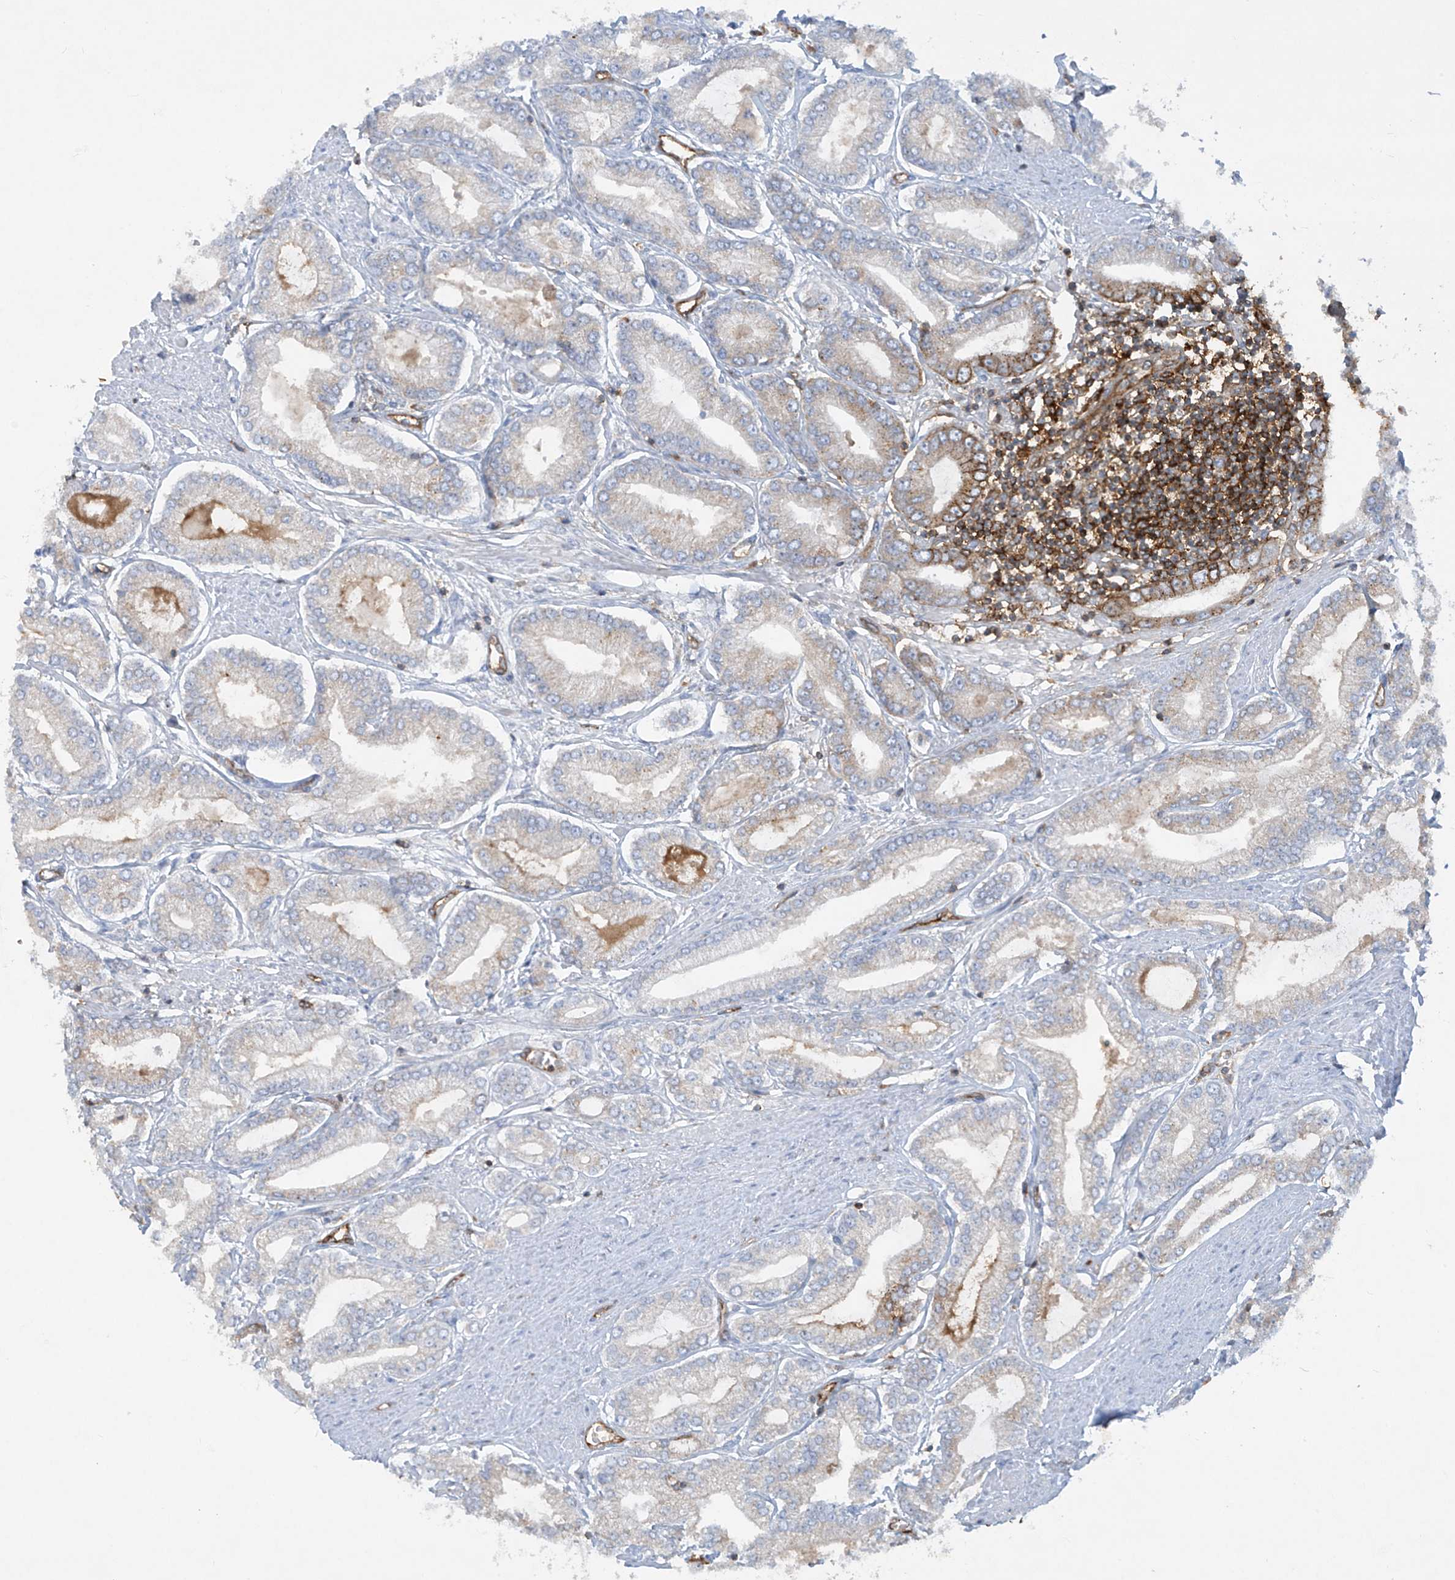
{"staining": {"intensity": "weak", "quantity": "25%-75%", "location": "cytoplasmic/membranous"}, "tissue": "prostate cancer", "cell_type": "Tumor cells", "image_type": "cancer", "snomed": [{"axis": "morphology", "description": "Adenocarcinoma, Low grade"}, {"axis": "topography", "description": "Prostate"}], "caption": "Protein expression analysis of human prostate cancer (adenocarcinoma (low-grade)) reveals weak cytoplasmic/membranous staining in about 25%-75% of tumor cells.", "gene": "HLA-E", "patient": {"sex": "male", "age": 63}}